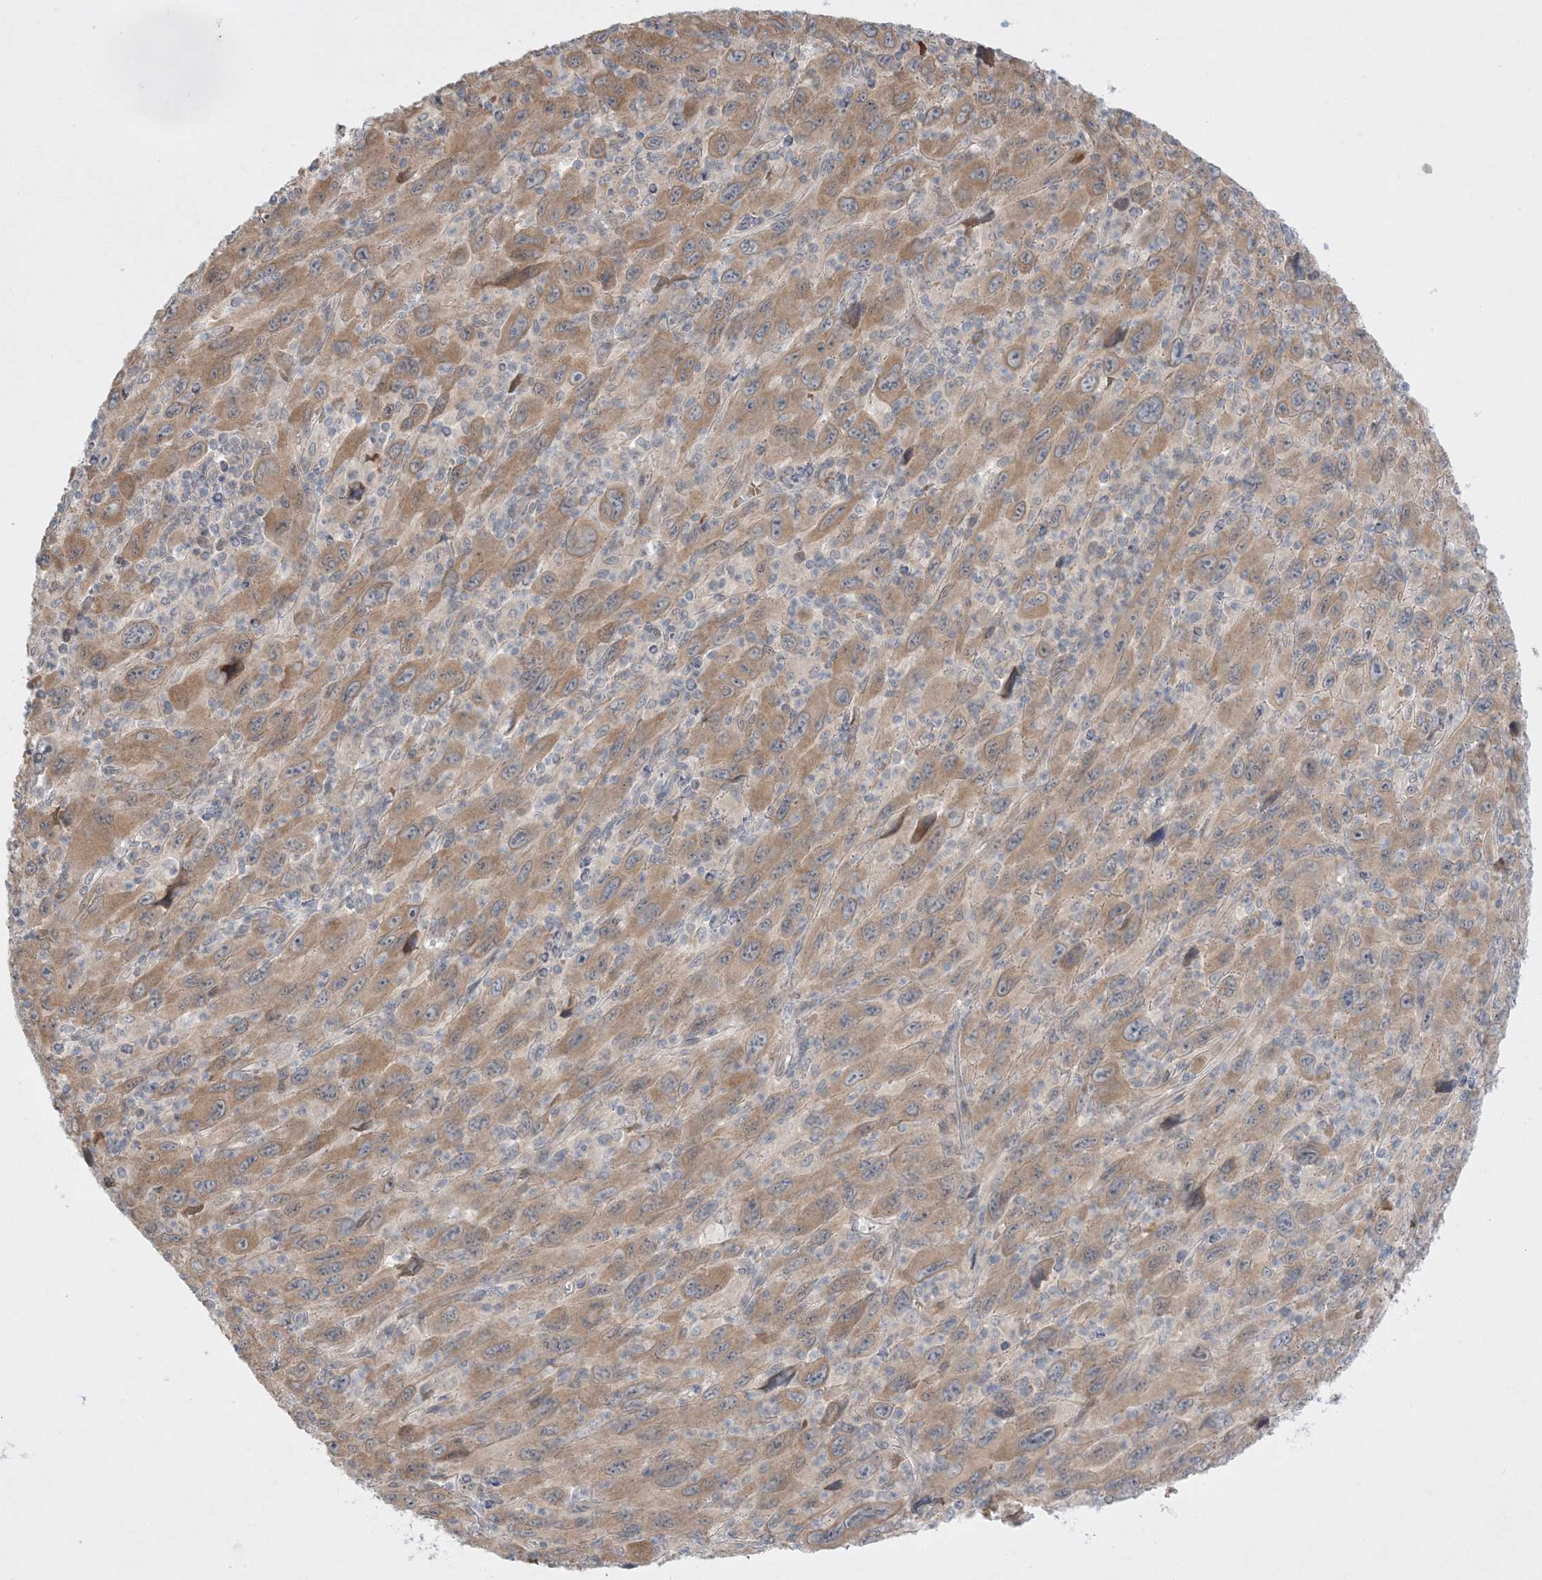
{"staining": {"intensity": "moderate", "quantity": ">75%", "location": "cytoplasmic/membranous"}, "tissue": "melanoma", "cell_type": "Tumor cells", "image_type": "cancer", "snomed": [{"axis": "morphology", "description": "Malignant melanoma, Metastatic site"}, {"axis": "topography", "description": "Skin"}], "caption": "Moderate cytoplasmic/membranous positivity for a protein is identified in about >75% of tumor cells of melanoma using IHC.", "gene": "MMGT1", "patient": {"sex": "female", "age": 56}}